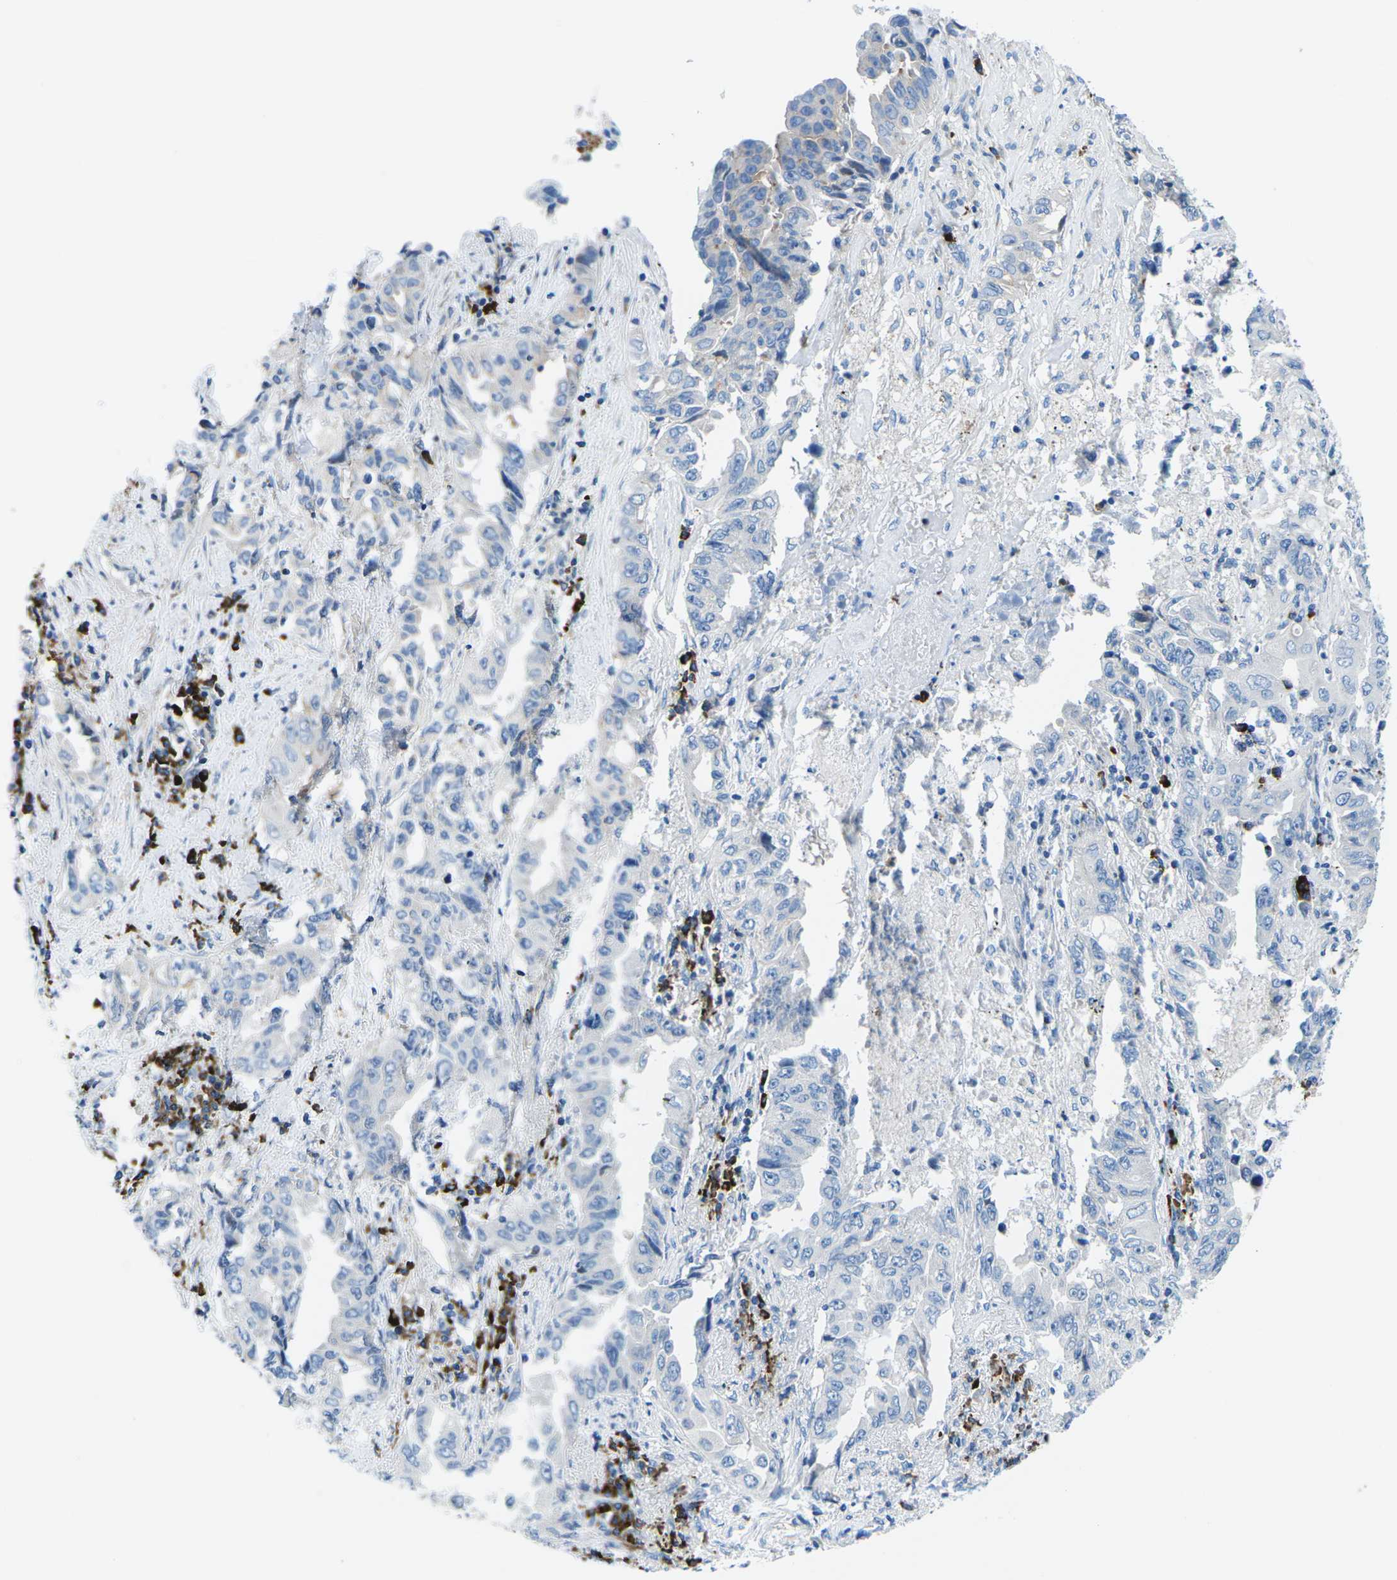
{"staining": {"intensity": "negative", "quantity": "none", "location": "none"}, "tissue": "lung cancer", "cell_type": "Tumor cells", "image_type": "cancer", "snomed": [{"axis": "morphology", "description": "Adenocarcinoma, NOS"}, {"axis": "topography", "description": "Lung"}], "caption": "A high-resolution micrograph shows immunohistochemistry (IHC) staining of adenocarcinoma (lung), which demonstrates no significant expression in tumor cells.", "gene": "MC4R", "patient": {"sex": "female", "age": 51}}